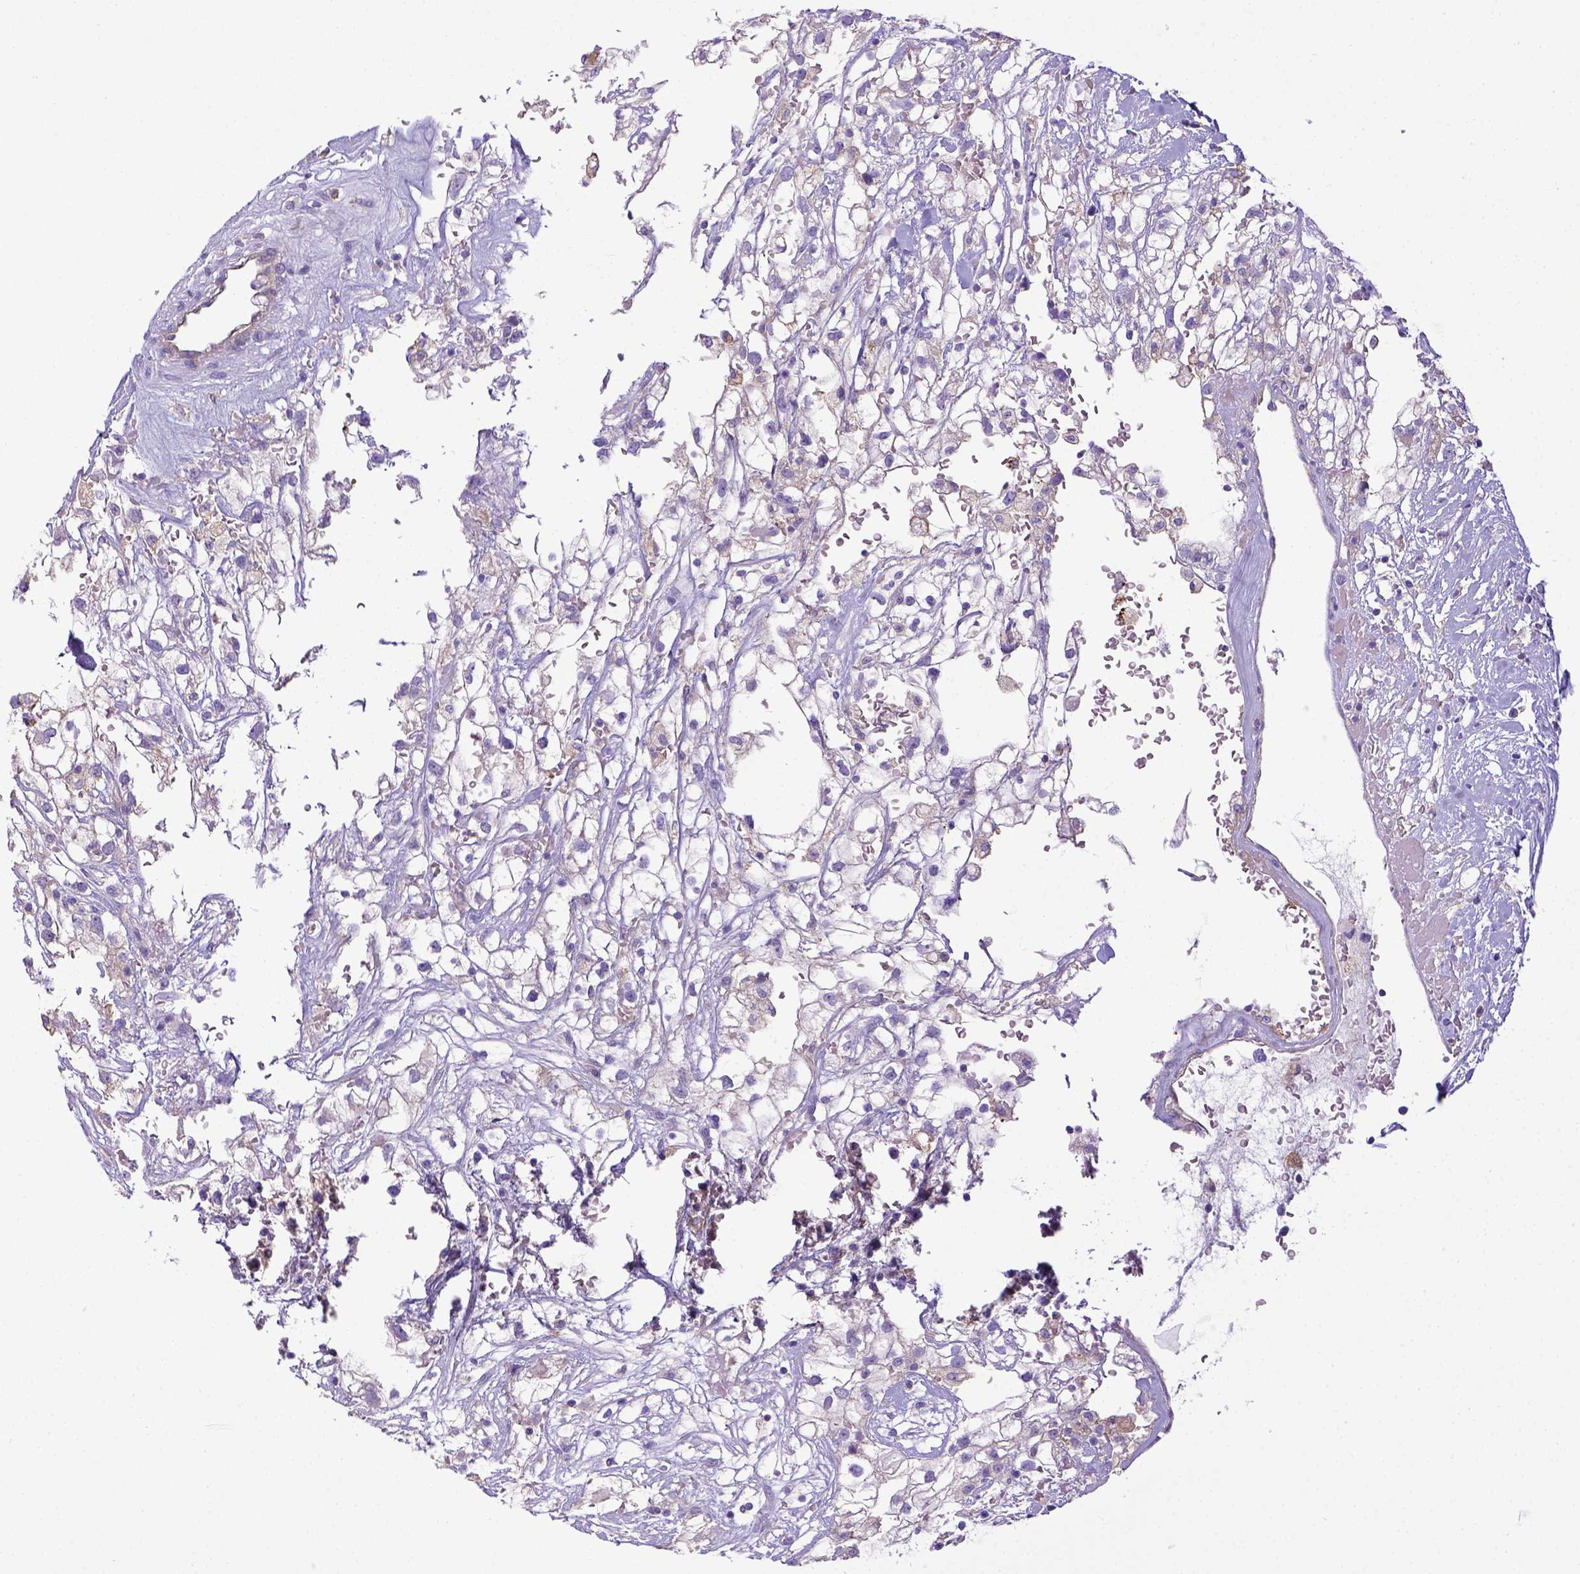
{"staining": {"intensity": "negative", "quantity": "none", "location": "none"}, "tissue": "renal cancer", "cell_type": "Tumor cells", "image_type": "cancer", "snomed": [{"axis": "morphology", "description": "Adenocarcinoma, NOS"}, {"axis": "topography", "description": "Kidney"}], "caption": "Adenocarcinoma (renal) was stained to show a protein in brown. There is no significant positivity in tumor cells.", "gene": "CD40", "patient": {"sex": "male", "age": 59}}